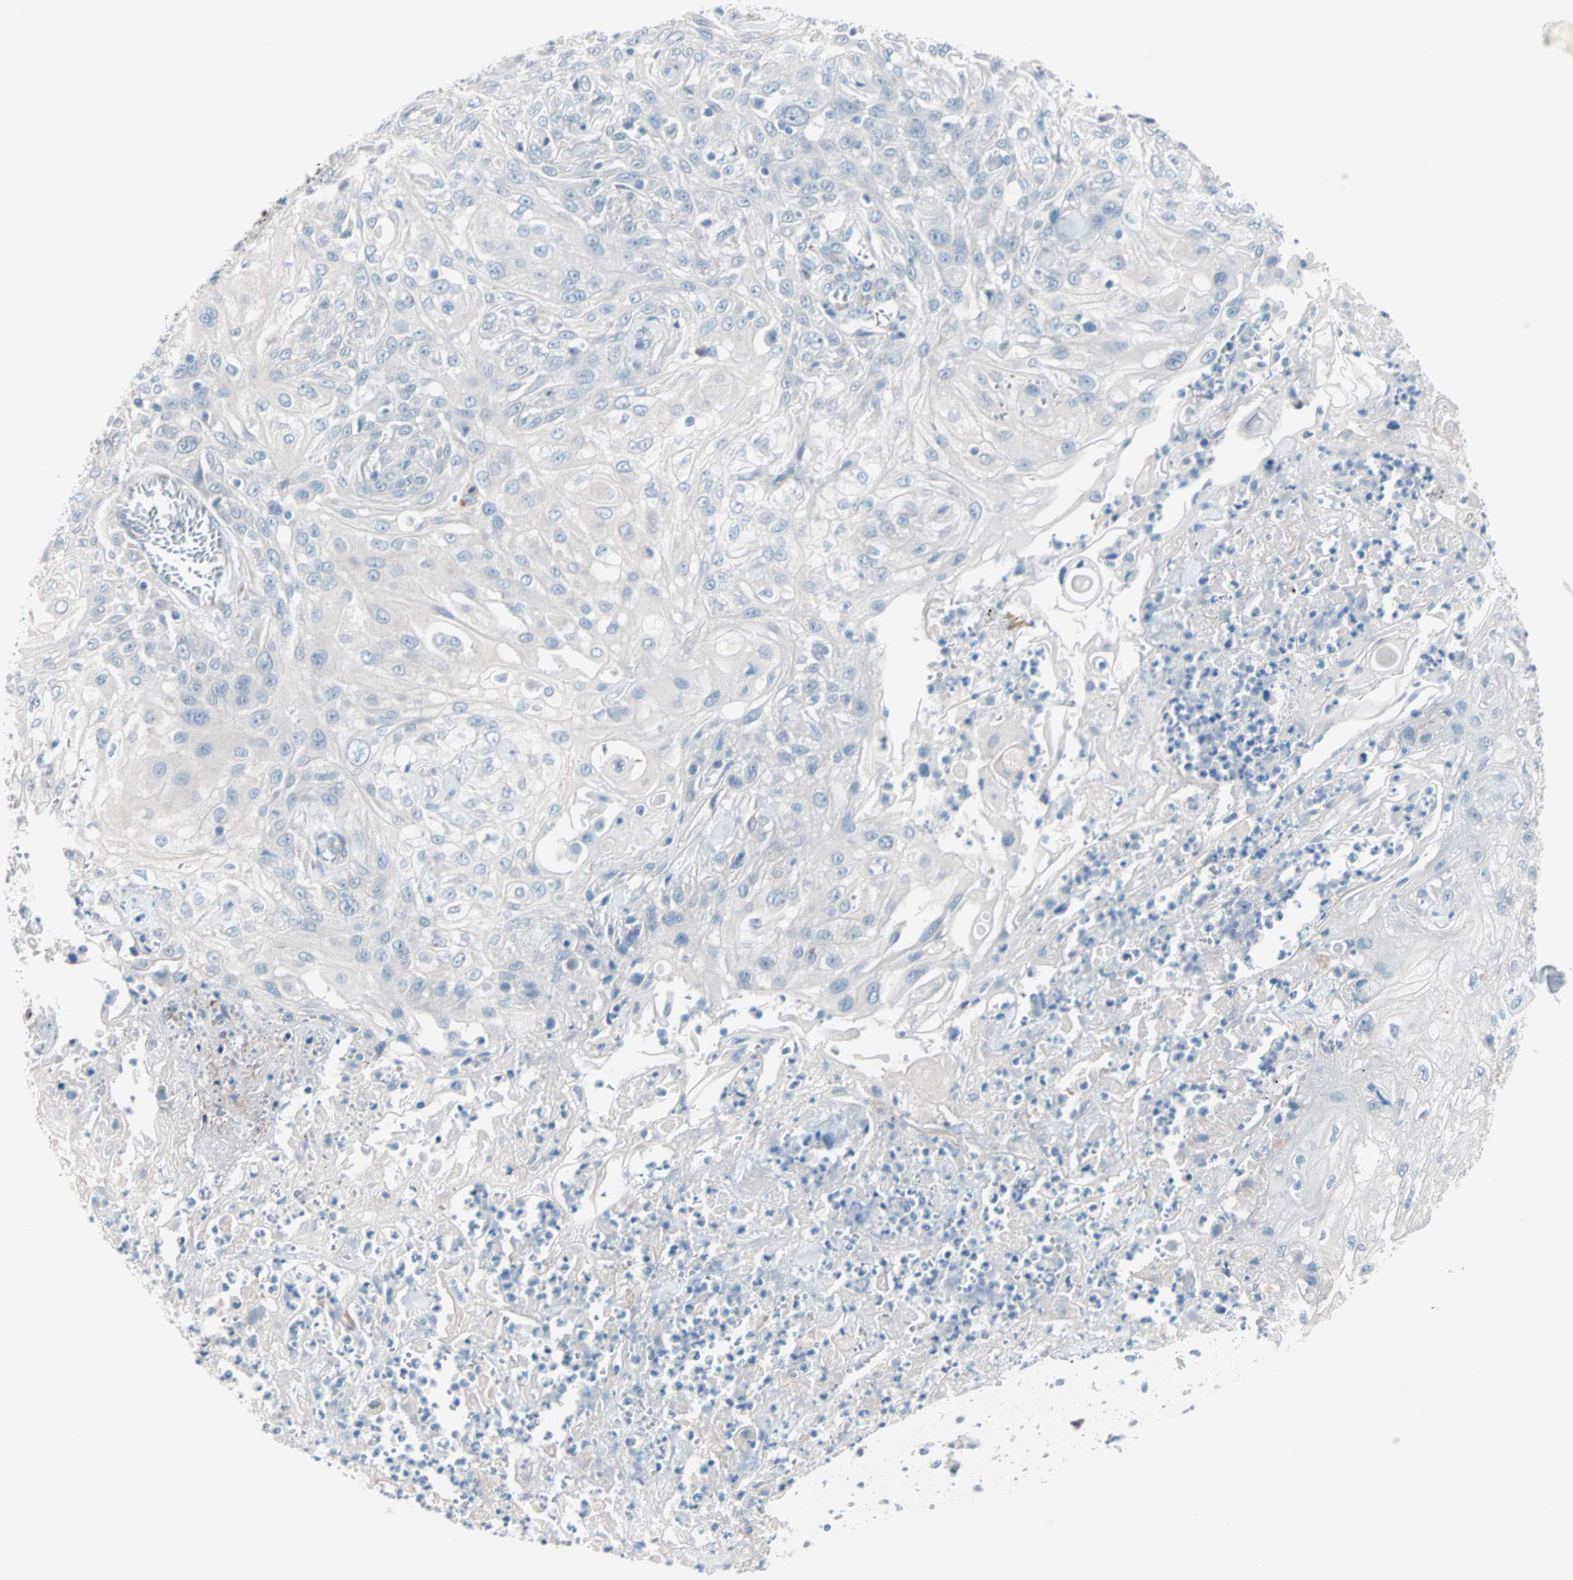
{"staining": {"intensity": "negative", "quantity": "none", "location": "none"}, "tissue": "skin cancer", "cell_type": "Tumor cells", "image_type": "cancer", "snomed": [{"axis": "morphology", "description": "Squamous cell carcinoma, NOS"}, {"axis": "morphology", "description": "Squamous cell carcinoma, metastatic, NOS"}, {"axis": "topography", "description": "Skin"}, {"axis": "topography", "description": "Lymph node"}], "caption": "This is an immunohistochemistry photomicrograph of human squamous cell carcinoma (skin). There is no positivity in tumor cells.", "gene": "ULBP1", "patient": {"sex": "male", "age": 75}}